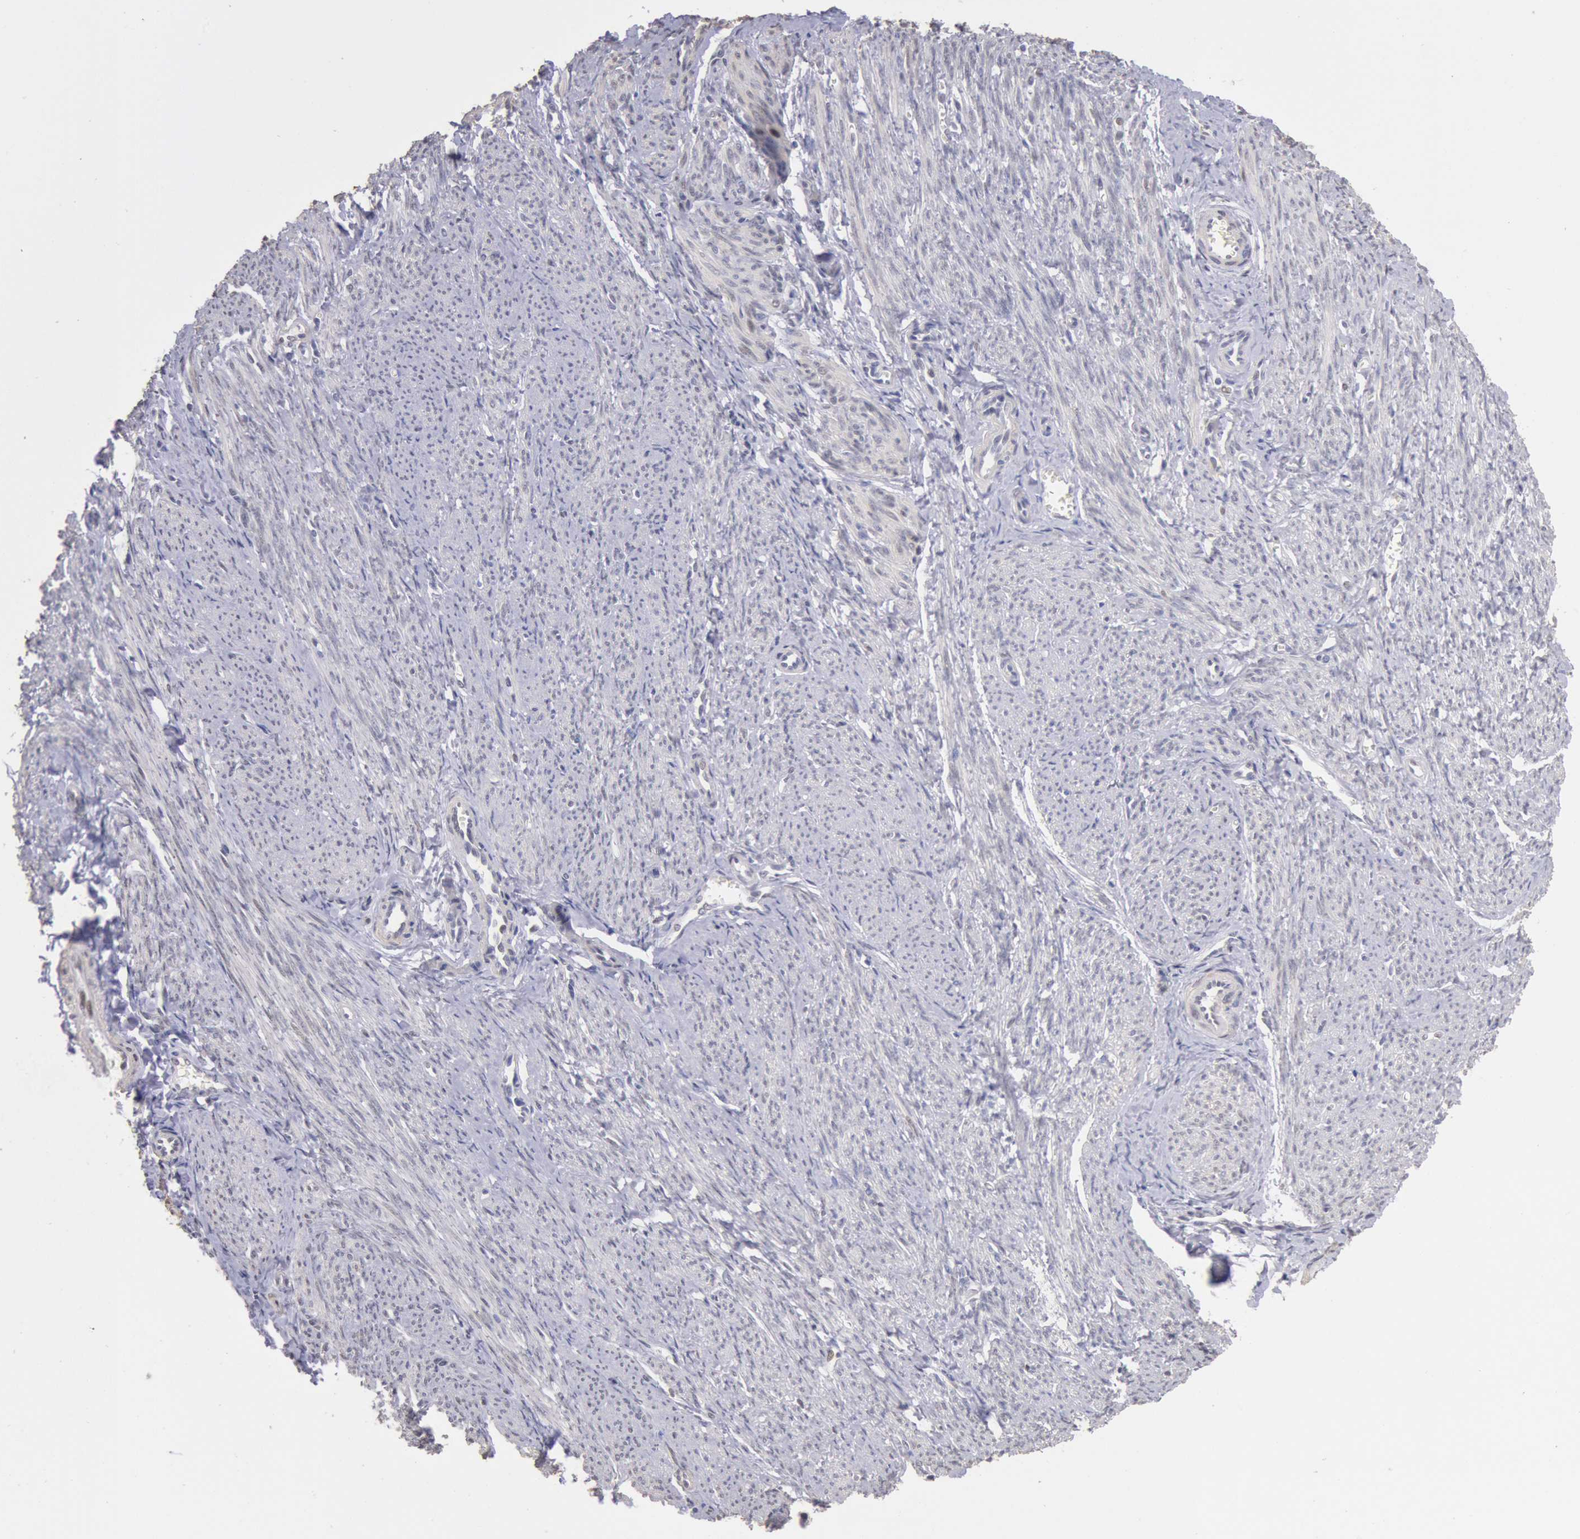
{"staining": {"intensity": "negative", "quantity": "none", "location": "none"}, "tissue": "smooth muscle", "cell_type": "Smooth muscle cells", "image_type": "normal", "snomed": [{"axis": "morphology", "description": "Normal tissue, NOS"}, {"axis": "topography", "description": "Smooth muscle"}, {"axis": "topography", "description": "Cervix"}], "caption": "A high-resolution image shows immunohistochemistry staining of unremarkable smooth muscle, which displays no significant staining in smooth muscle cells. (DAB immunohistochemistry (IHC) with hematoxylin counter stain).", "gene": "MYH6", "patient": {"sex": "female", "age": 70}}